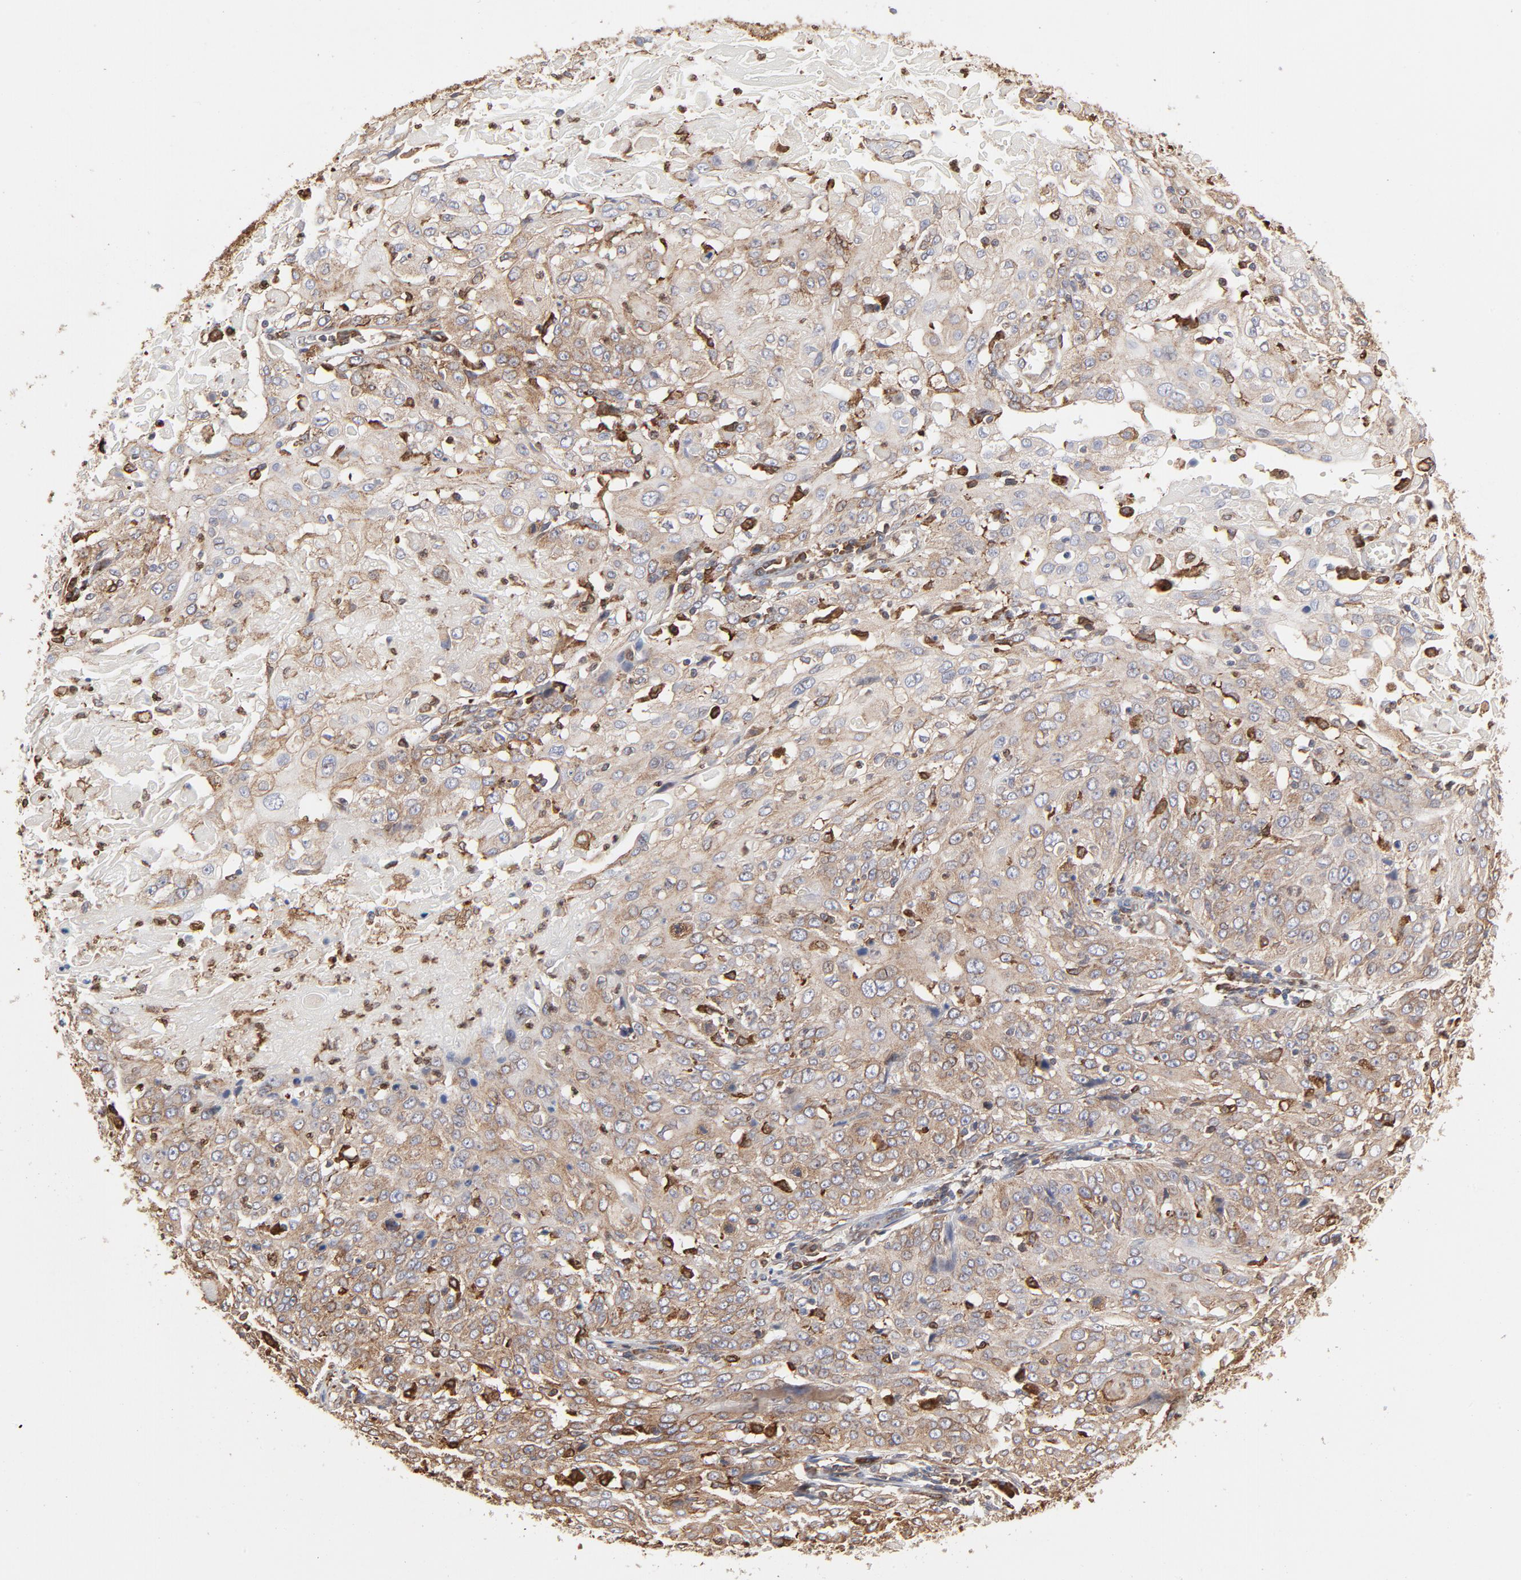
{"staining": {"intensity": "moderate", "quantity": ">75%", "location": "cytoplasmic/membranous"}, "tissue": "cervical cancer", "cell_type": "Tumor cells", "image_type": "cancer", "snomed": [{"axis": "morphology", "description": "Squamous cell carcinoma, NOS"}, {"axis": "topography", "description": "Cervix"}], "caption": "A micrograph of human cervical cancer stained for a protein reveals moderate cytoplasmic/membranous brown staining in tumor cells.", "gene": "CANX", "patient": {"sex": "female", "age": 39}}